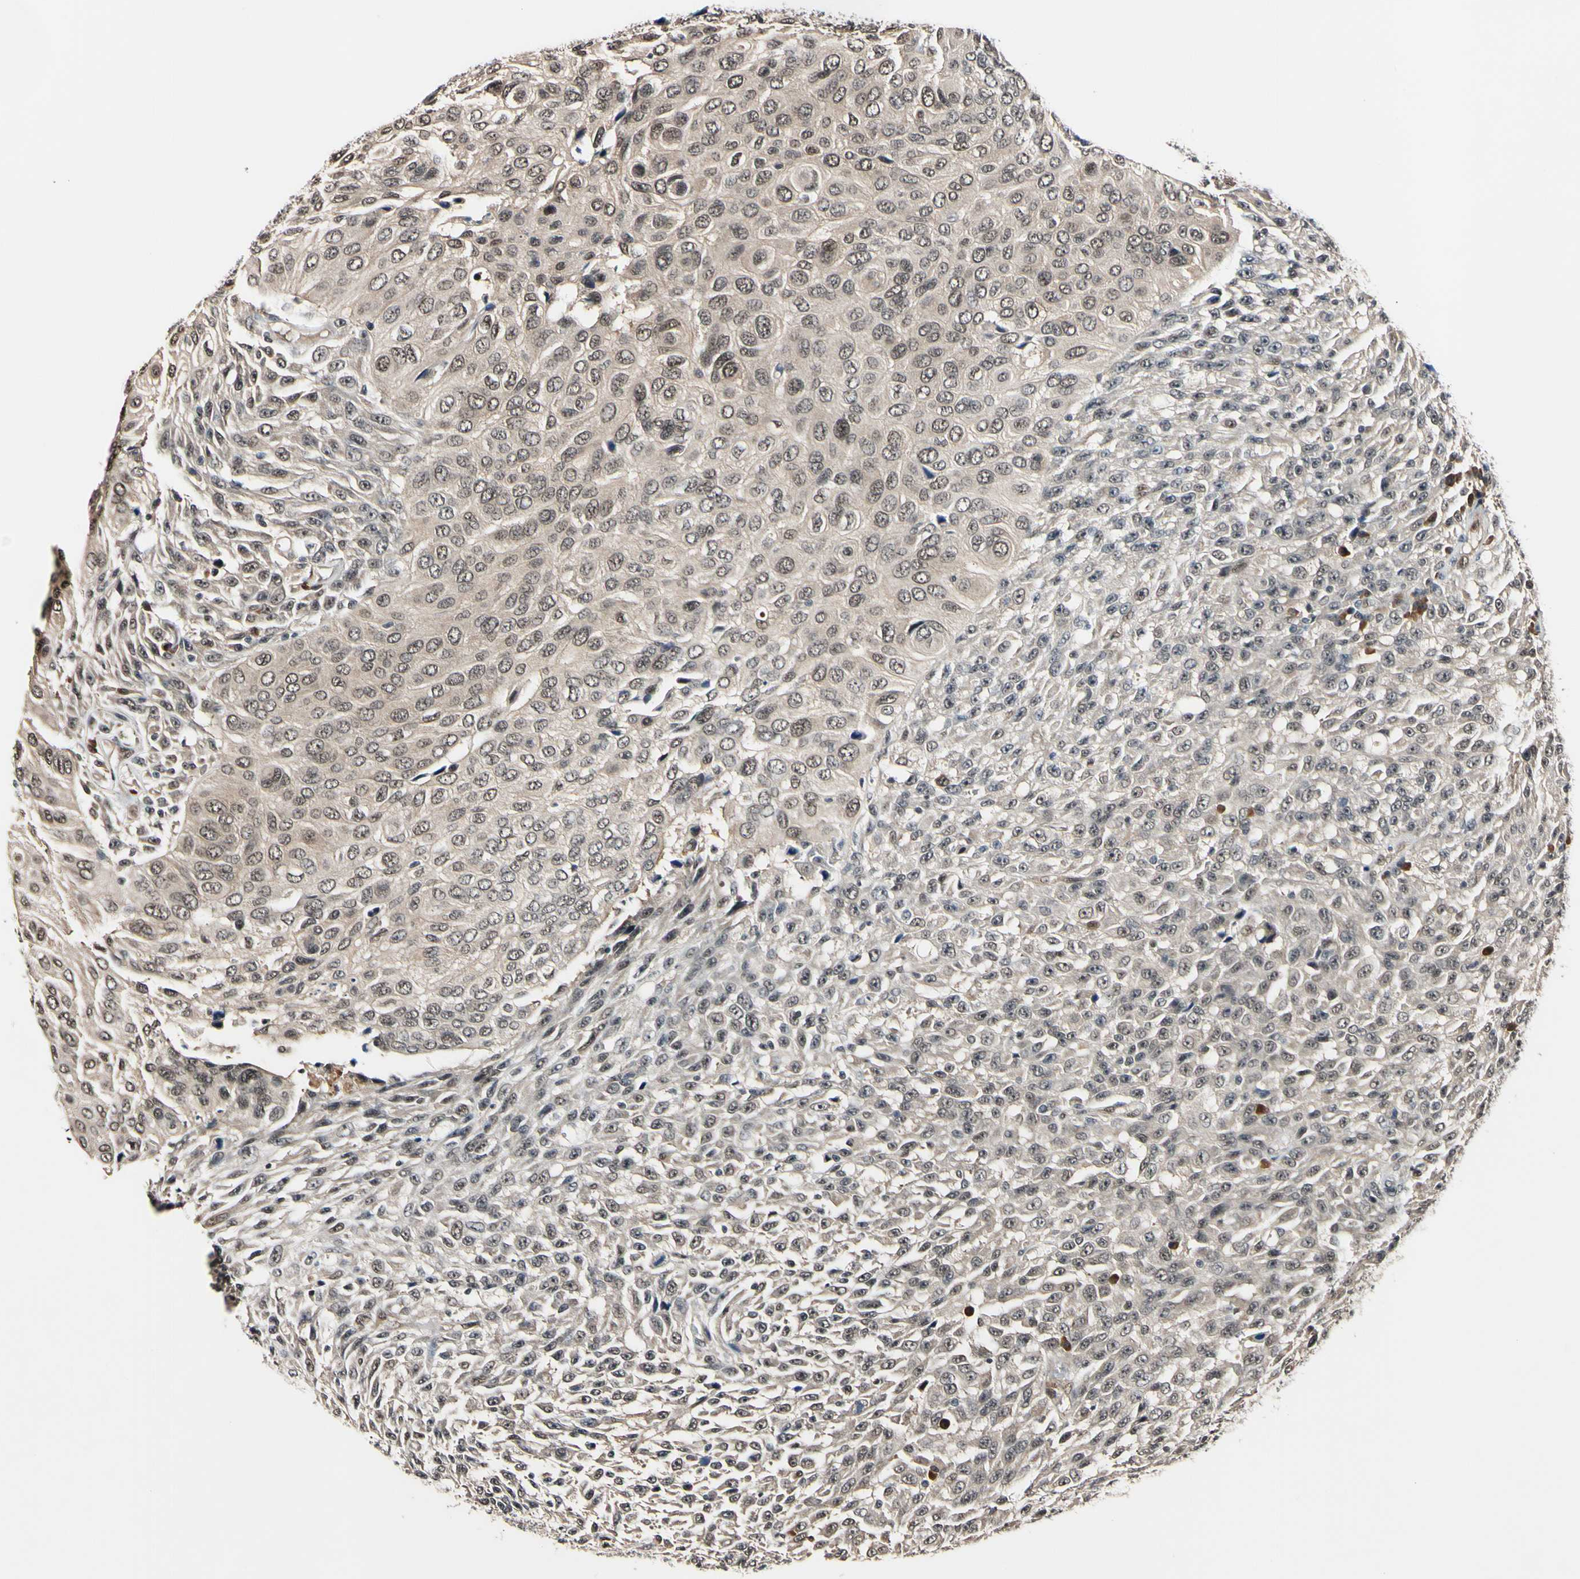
{"staining": {"intensity": "weak", "quantity": ">75%", "location": "cytoplasmic/membranous,nuclear"}, "tissue": "urothelial cancer", "cell_type": "Tumor cells", "image_type": "cancer", "snomed": [{"axis": "morphology", "description": "Urothelial carcinoma, High grade"}, {"axis": "topography", "description": "Urinary bladder"}], "caption": "Immunohistochemical staining of urothelial cancer shows weak cytoplasmic/membranous and nuclear protein staining in approximately >75% of tumor cells. (IHC, brightfield microscopy, high magnification).", "gene": "PSMD10", "patient": {"sex": "male", "age": 66}}